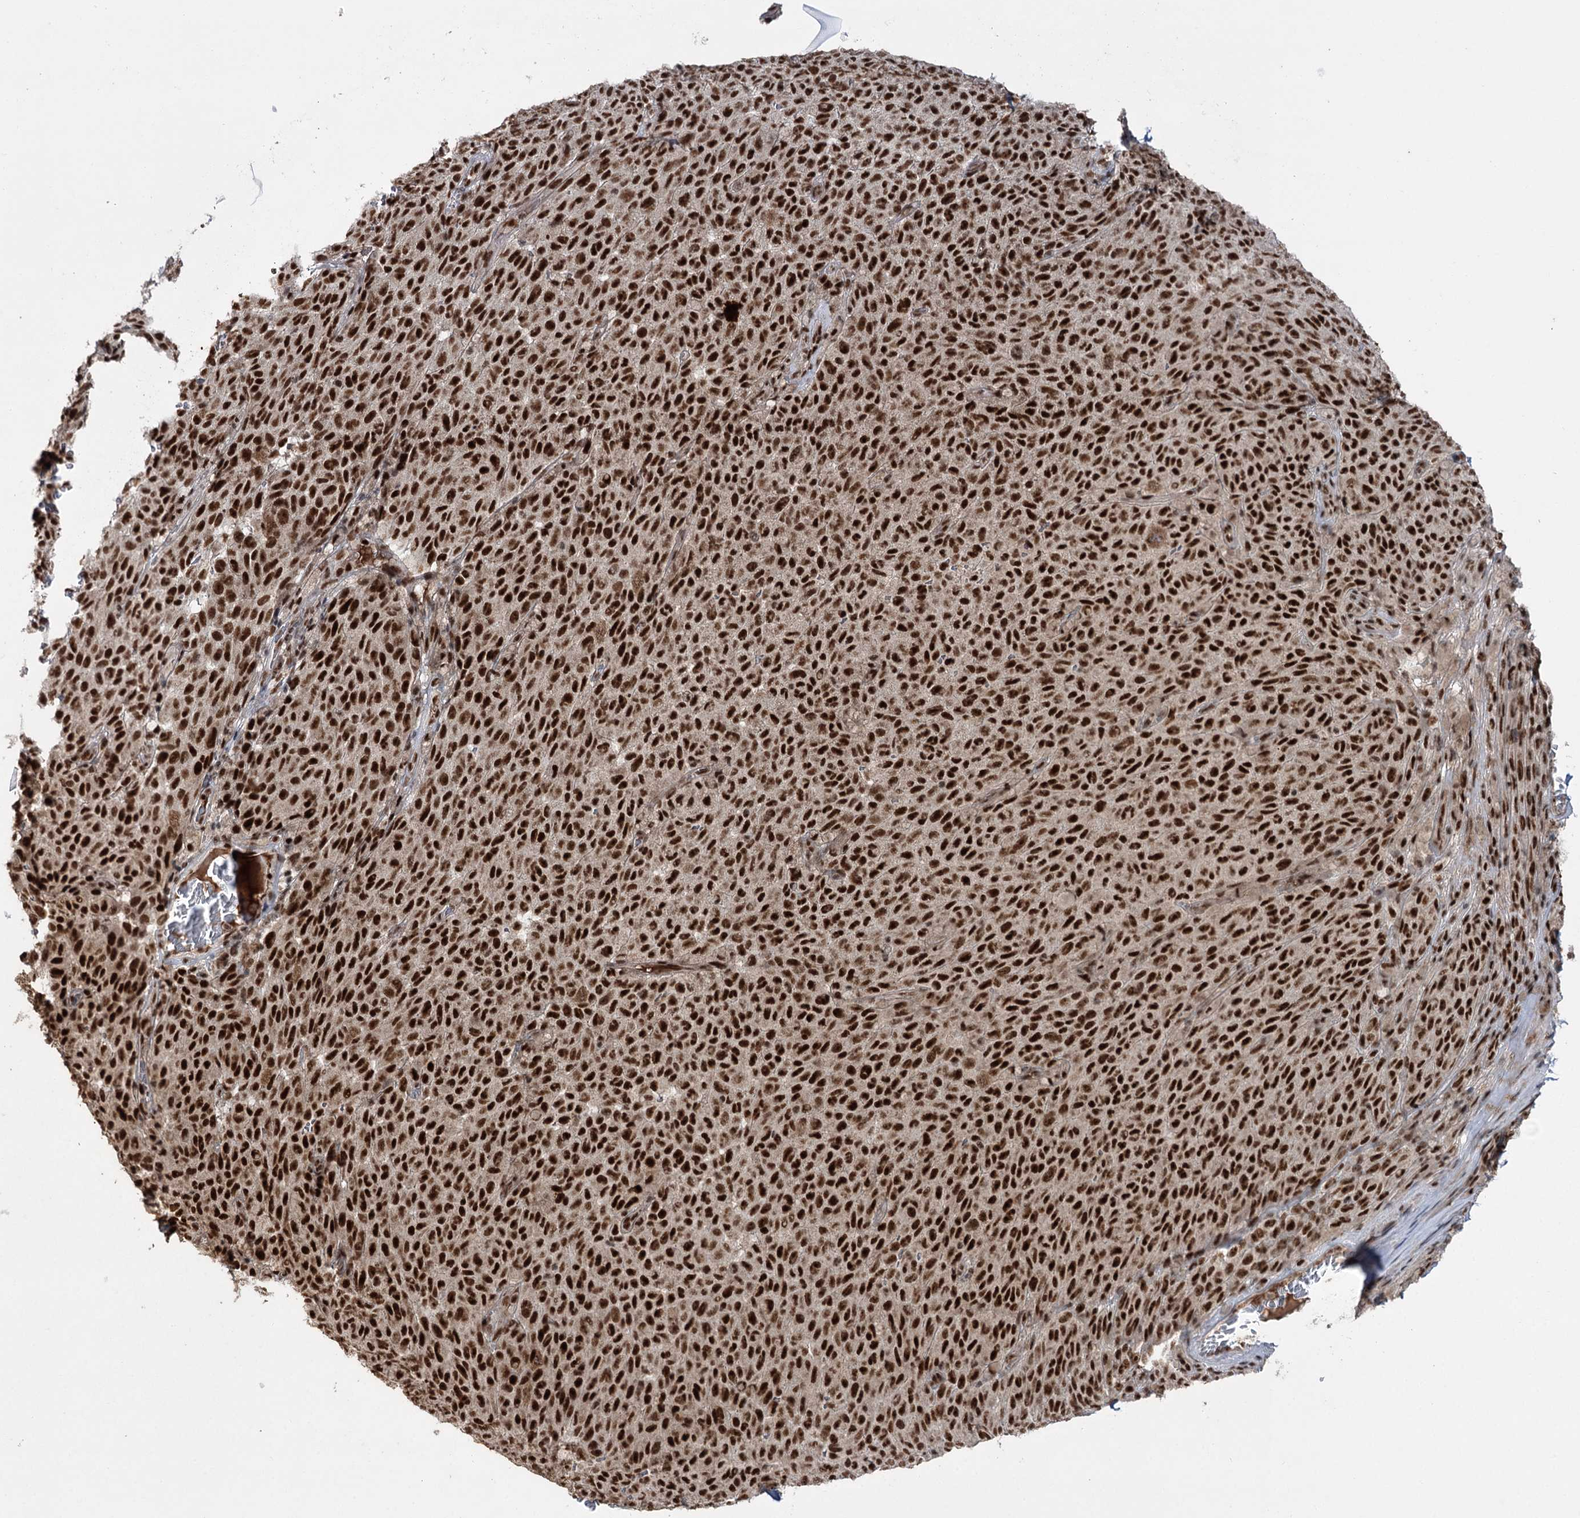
{"staining": {"intensity": "strong", "quantity": ">75%", "location": "nuclear"}, "tissue": "melanoma", "cell_type": "Tumor cells", "image_type": "cancer", "snomed": [{"axis": "morphology", "description": "Malignant melanoma, NOS"}, {"axis": "topography", "description": "Skin"}], "caption": "Brown immunohistochemical staining in human melanoma exhibits strong nuclear positivity in approximately >75% of tumor cells.", "gene": "ERCC3", "patient": {"sex": "female", "age": 82}}